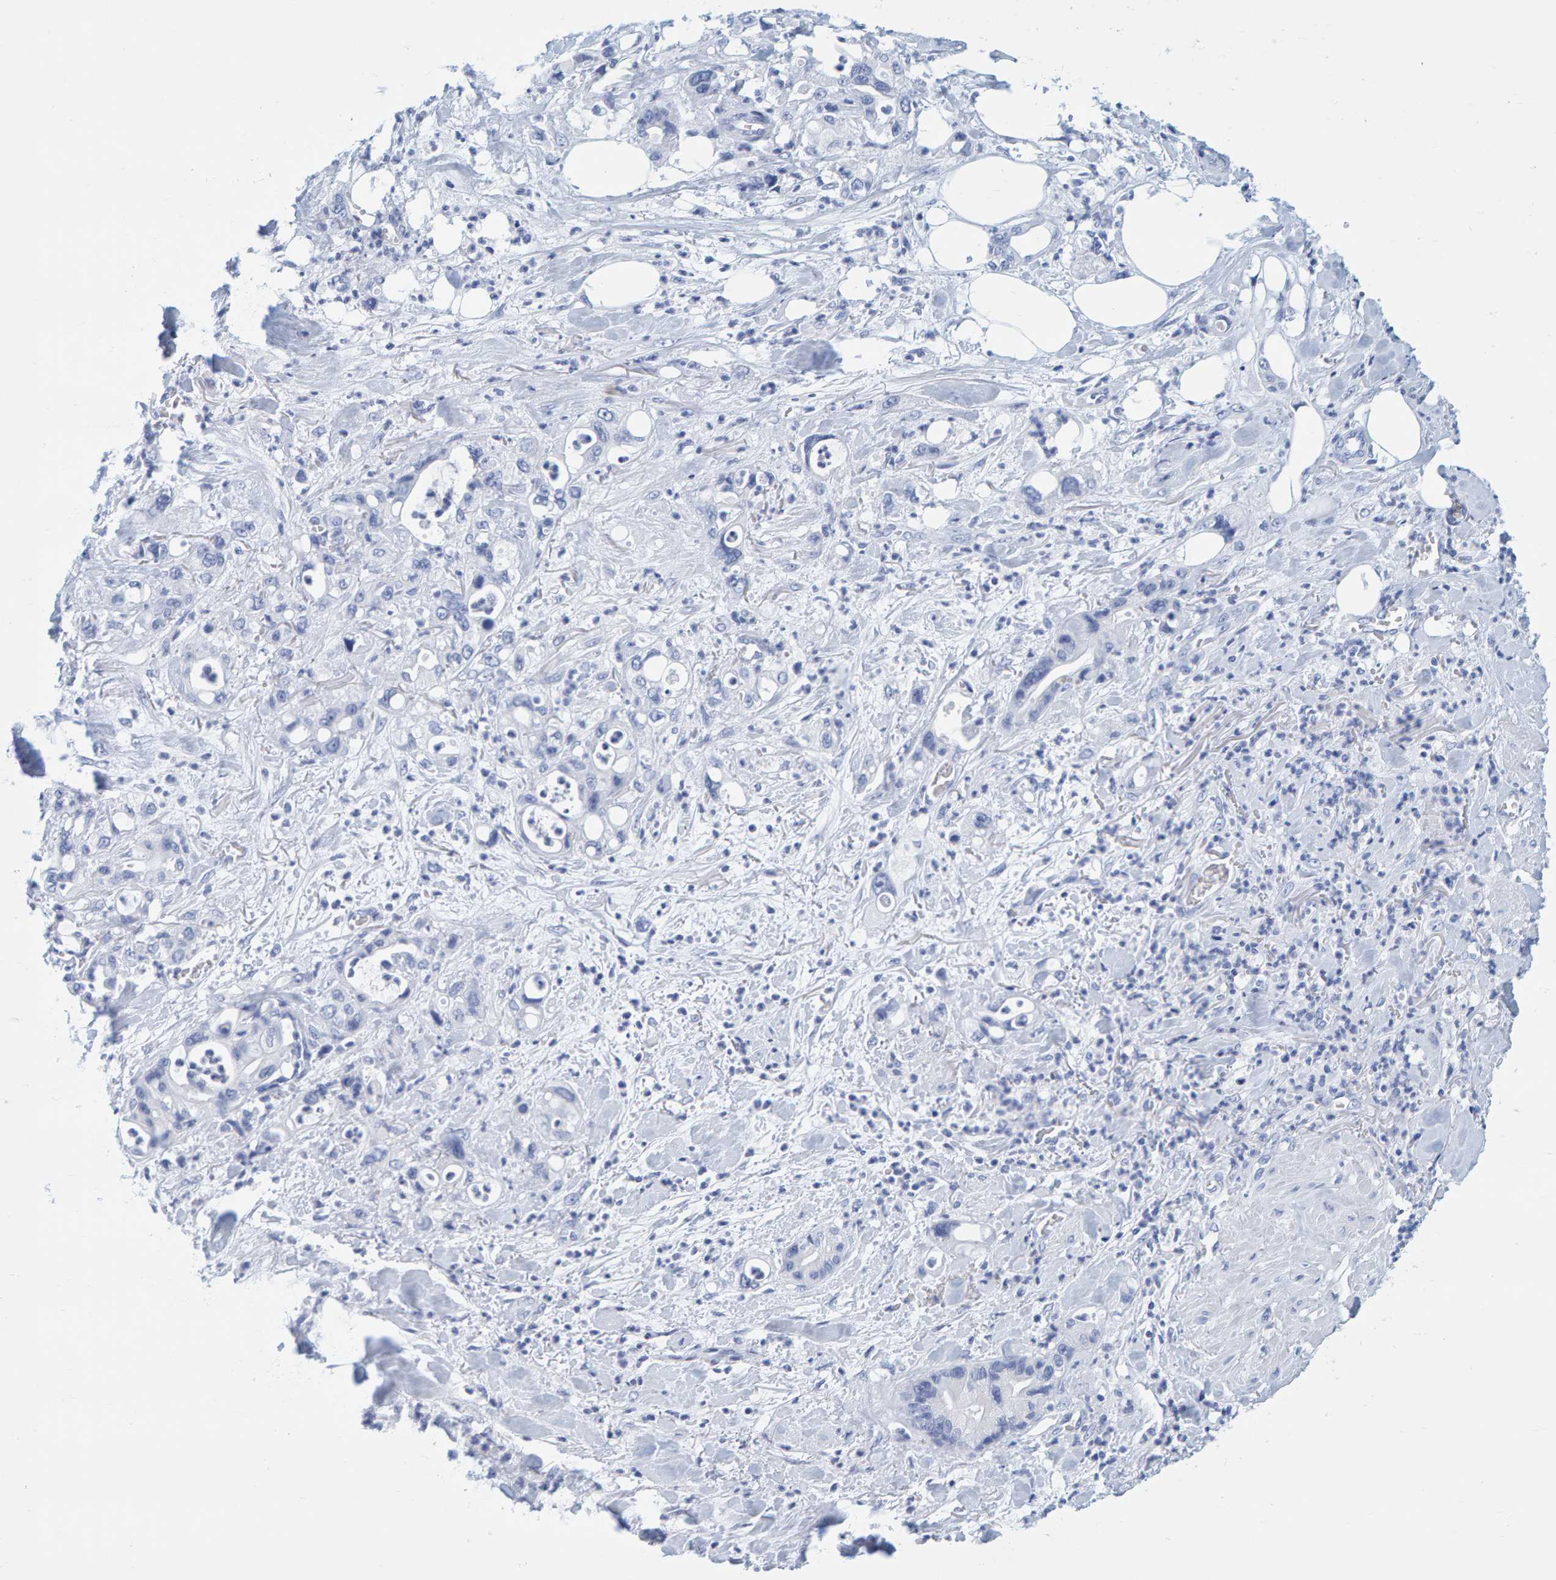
{"staining": {"intensity": "negative", "quantity": "none", "location": "none"}, "tissue": "pancreatic cancer", "cell_type": "Tumor cells", "image_type": "cancer", "snomed": [{"axis": "morphology", "description": "Adenocarcinoma, NOS"}, {"axis": "topography", "description": "Pancreas"}], "caption": "There is no significant staining in tumor cells of pancreatic adenocarcinoma.", "gene": "SFTPC", "patient": {"sex": "male", "age": 70}}